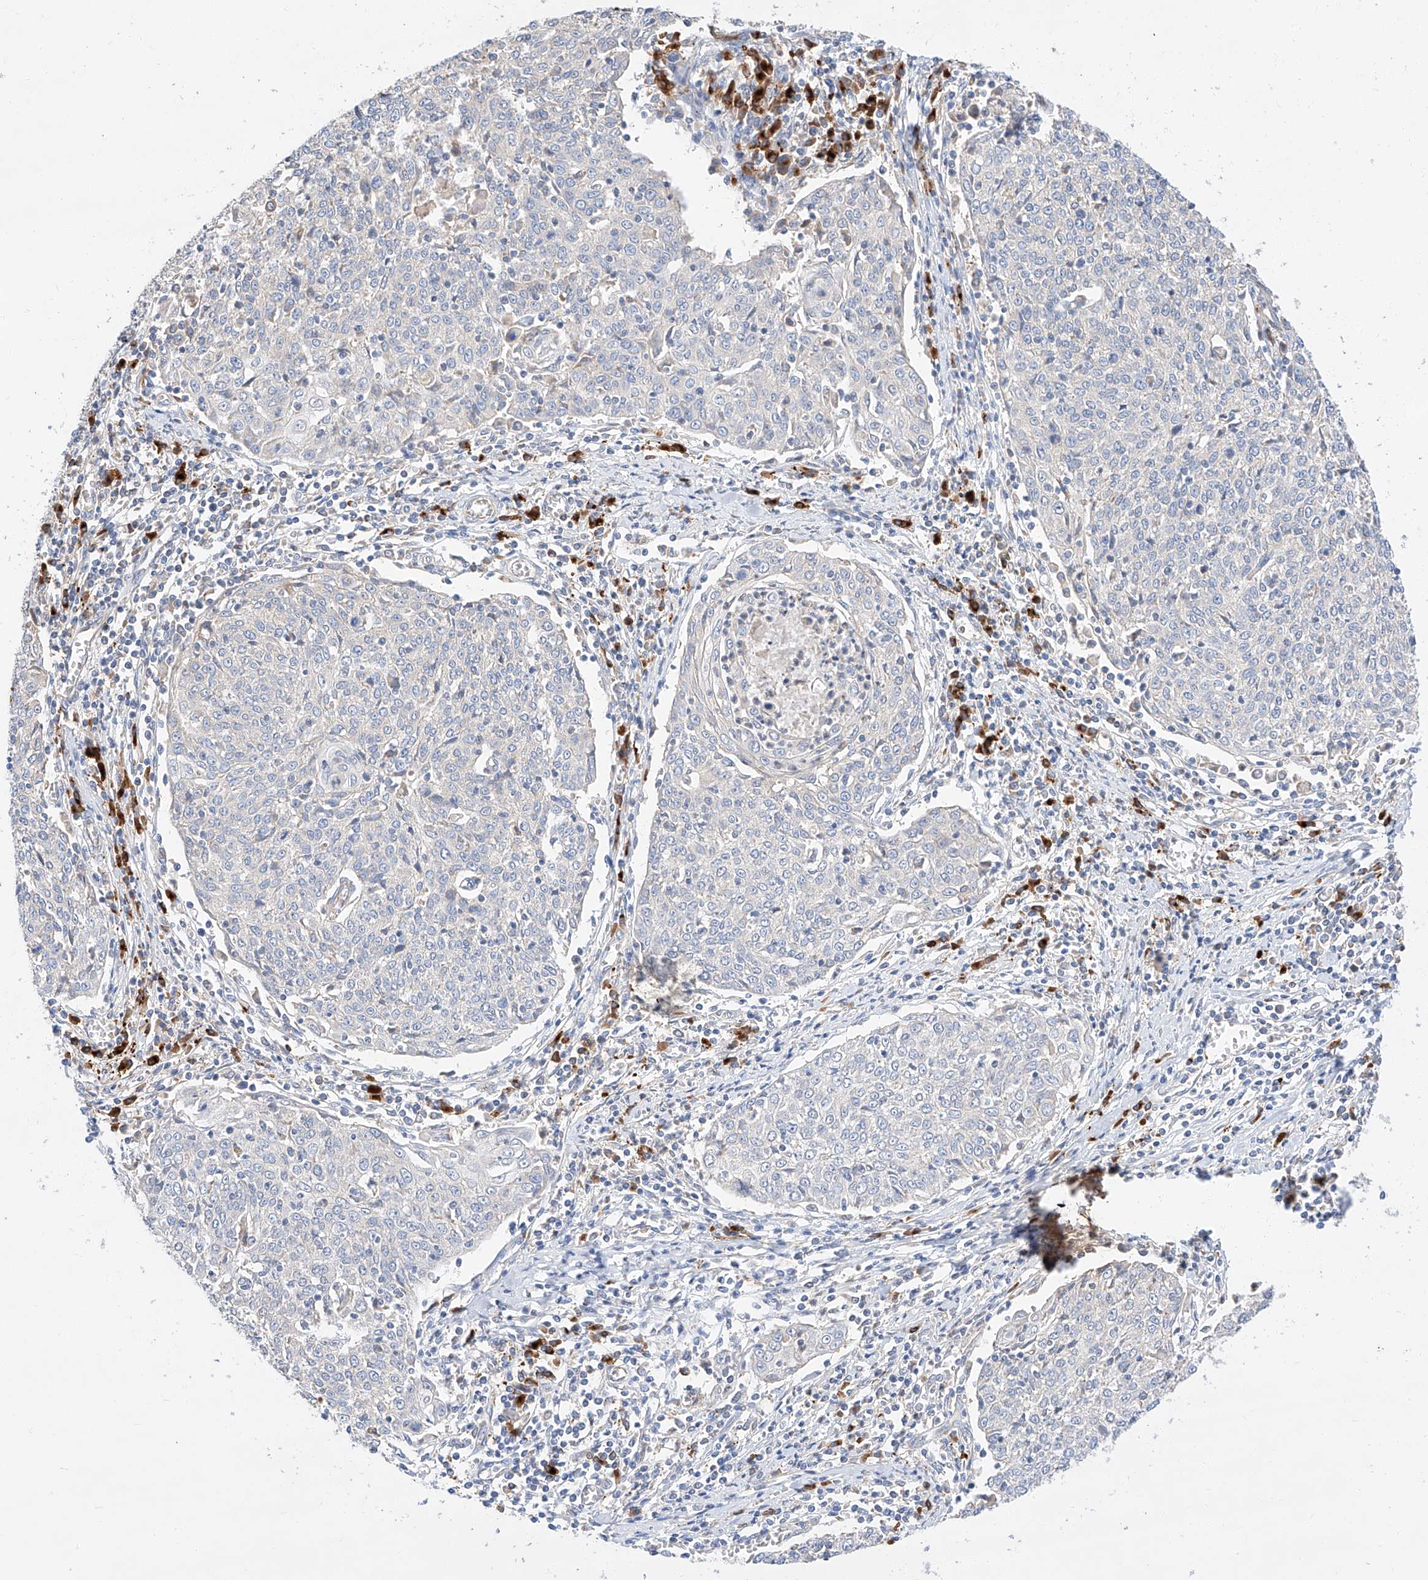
{"staining": {"intensity": "negative", "quantity": "none", "location": "none"}, "tissue": "cervical cancer", "cell_type": "Tumor cells", "image_type": "cancer", "snomed": [{"axis": "morphology", "description": "Squamous cell carcinoma, NOS"}, {"axis": "topography", "description": "Cervix"}], "caption": "This is an IHC image of squamous cell carcinoma (cervical). There is no positivity in tumor cells.", "gene": "GLMN", "patient": {"sex": "female", "age": 48}}